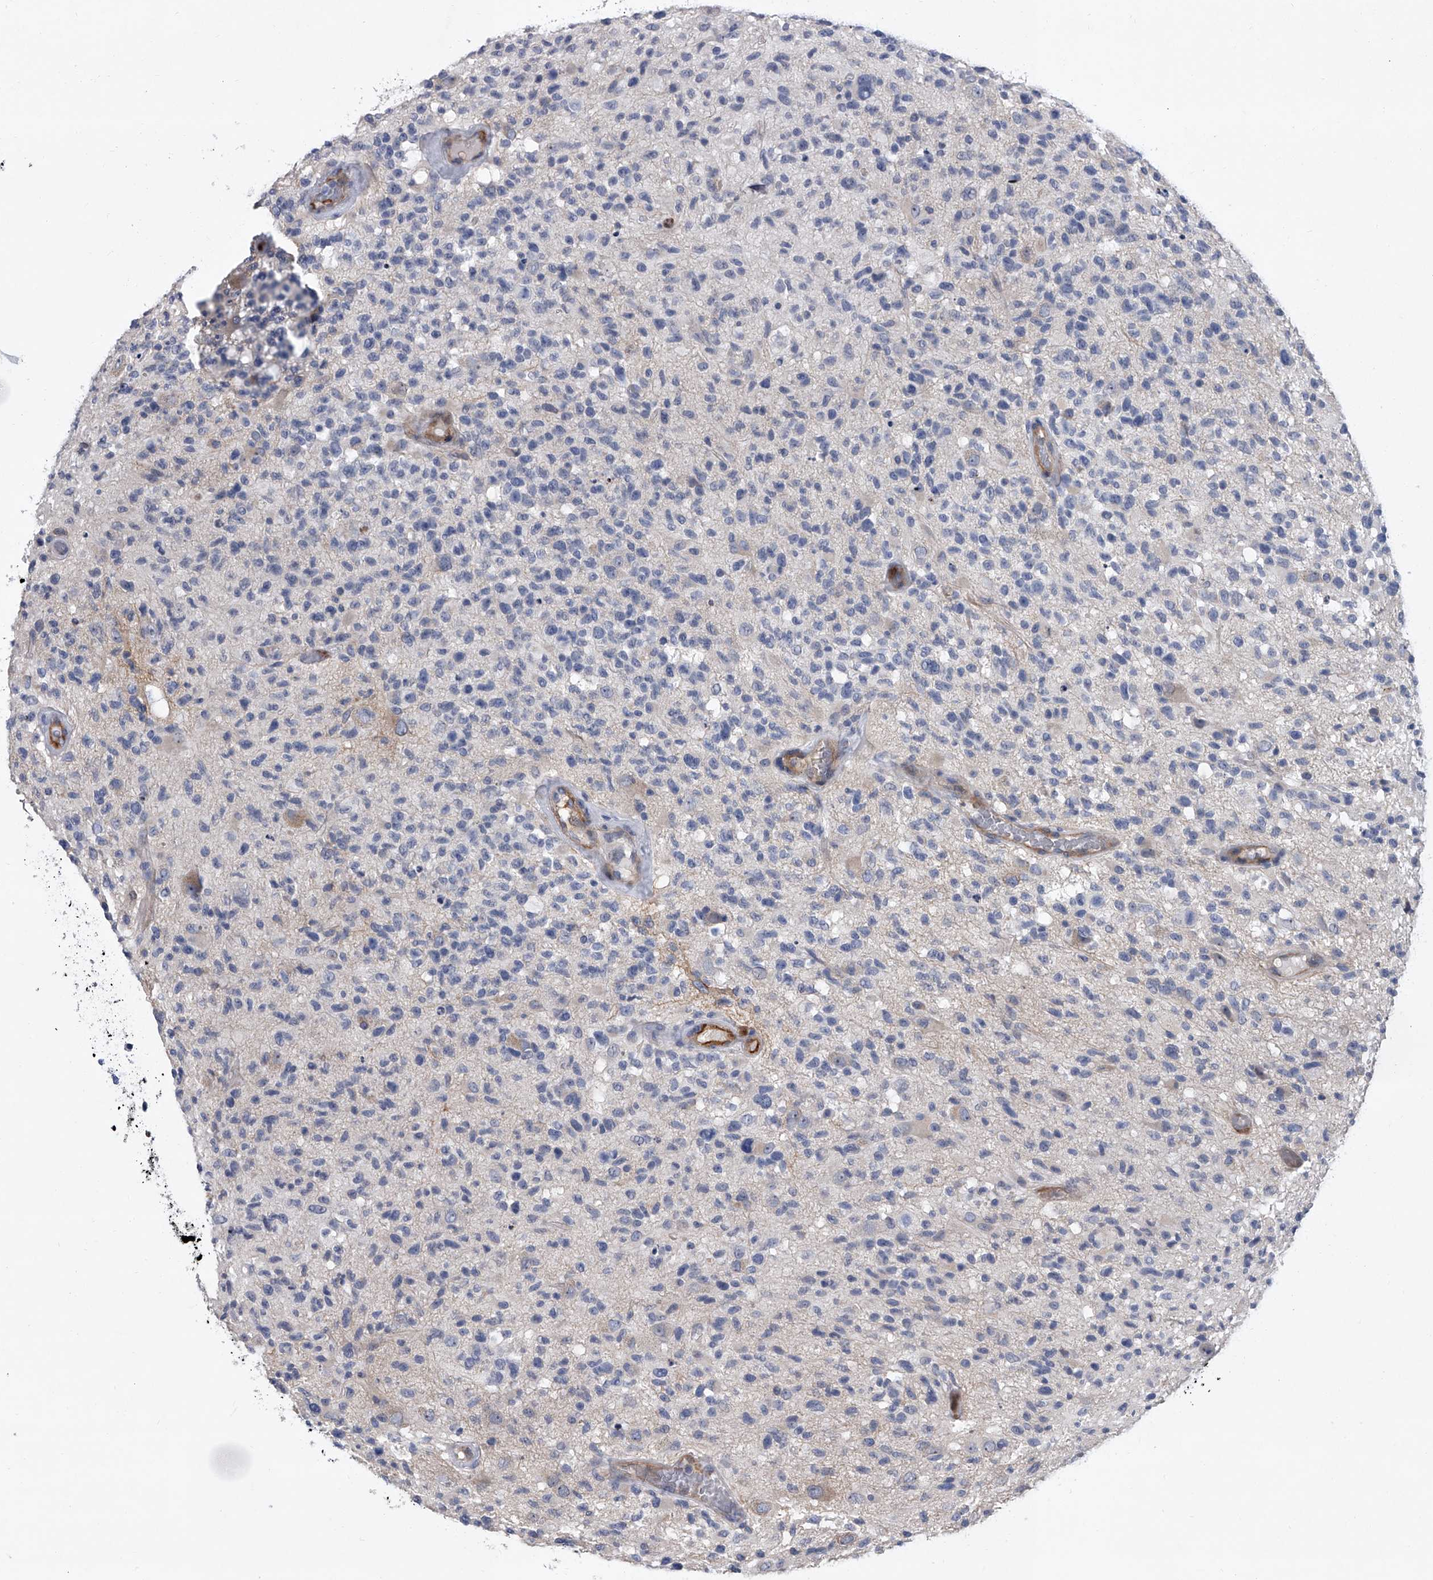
{"staining": {"intensity": "negative", "quantity": "none", "location": "none"}, "tissue": "glioma", "cell_type": "Tumor cells", "image_type": "cancer", "snomed": [{"axis": "morphology", "description": "Glioma, malignant, High grade"}, {"axis": "morphology", "description": "Glioblastoma, NOS"}, {"axis": "topography", "description": "Brain"}], "caption": "A histopathology image of malignant glioma (high-grade) stained for a protein shows no brown staining in tumor cells. (Brightfield microscopy of DAB immunohistochemistry (IHC) at high magnification).", "gene": "ALG14", "patient": {"sex": "male", "age": 60}}